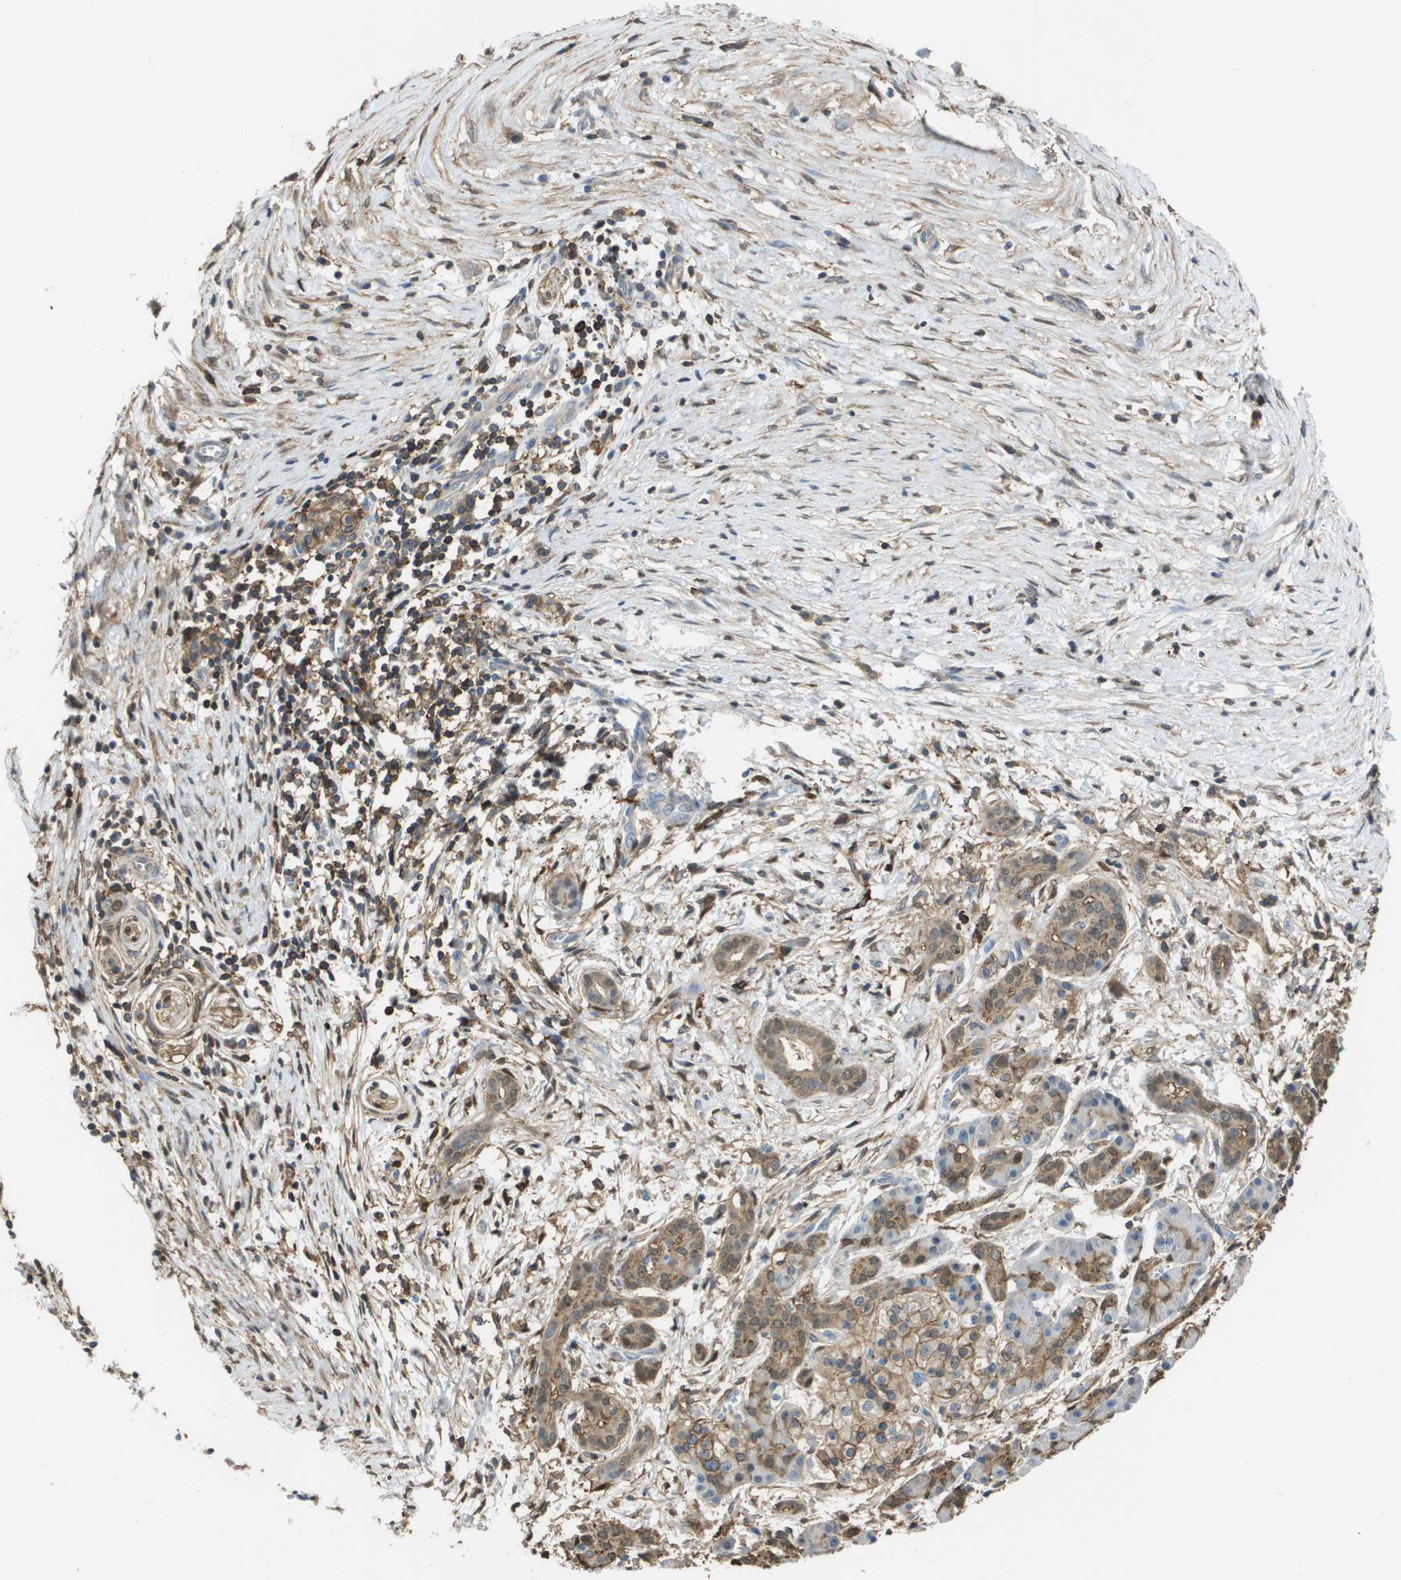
{"staining": {"intensity": "moderate", "quantity": ">75%", "location": "cytoplasmic/membranous"}, "tissue": "pancreatic cancer", "cell_type": "Tumor cells", "image_type": "cancer", "snomed": [{"axis": "morphology", "description": "Adenocarcinoma, NOS"}, {"axis": "topography", "description": "Pancreas"}], "caption": "Human adenocarcinoma (pancreatic) stained with a brown dye shows moderate cytoplasmic/membranous positive staining in approximately >75% of tumor cells.", "gene": "PASK", "patient": {"sex": "female", "age": 70}}